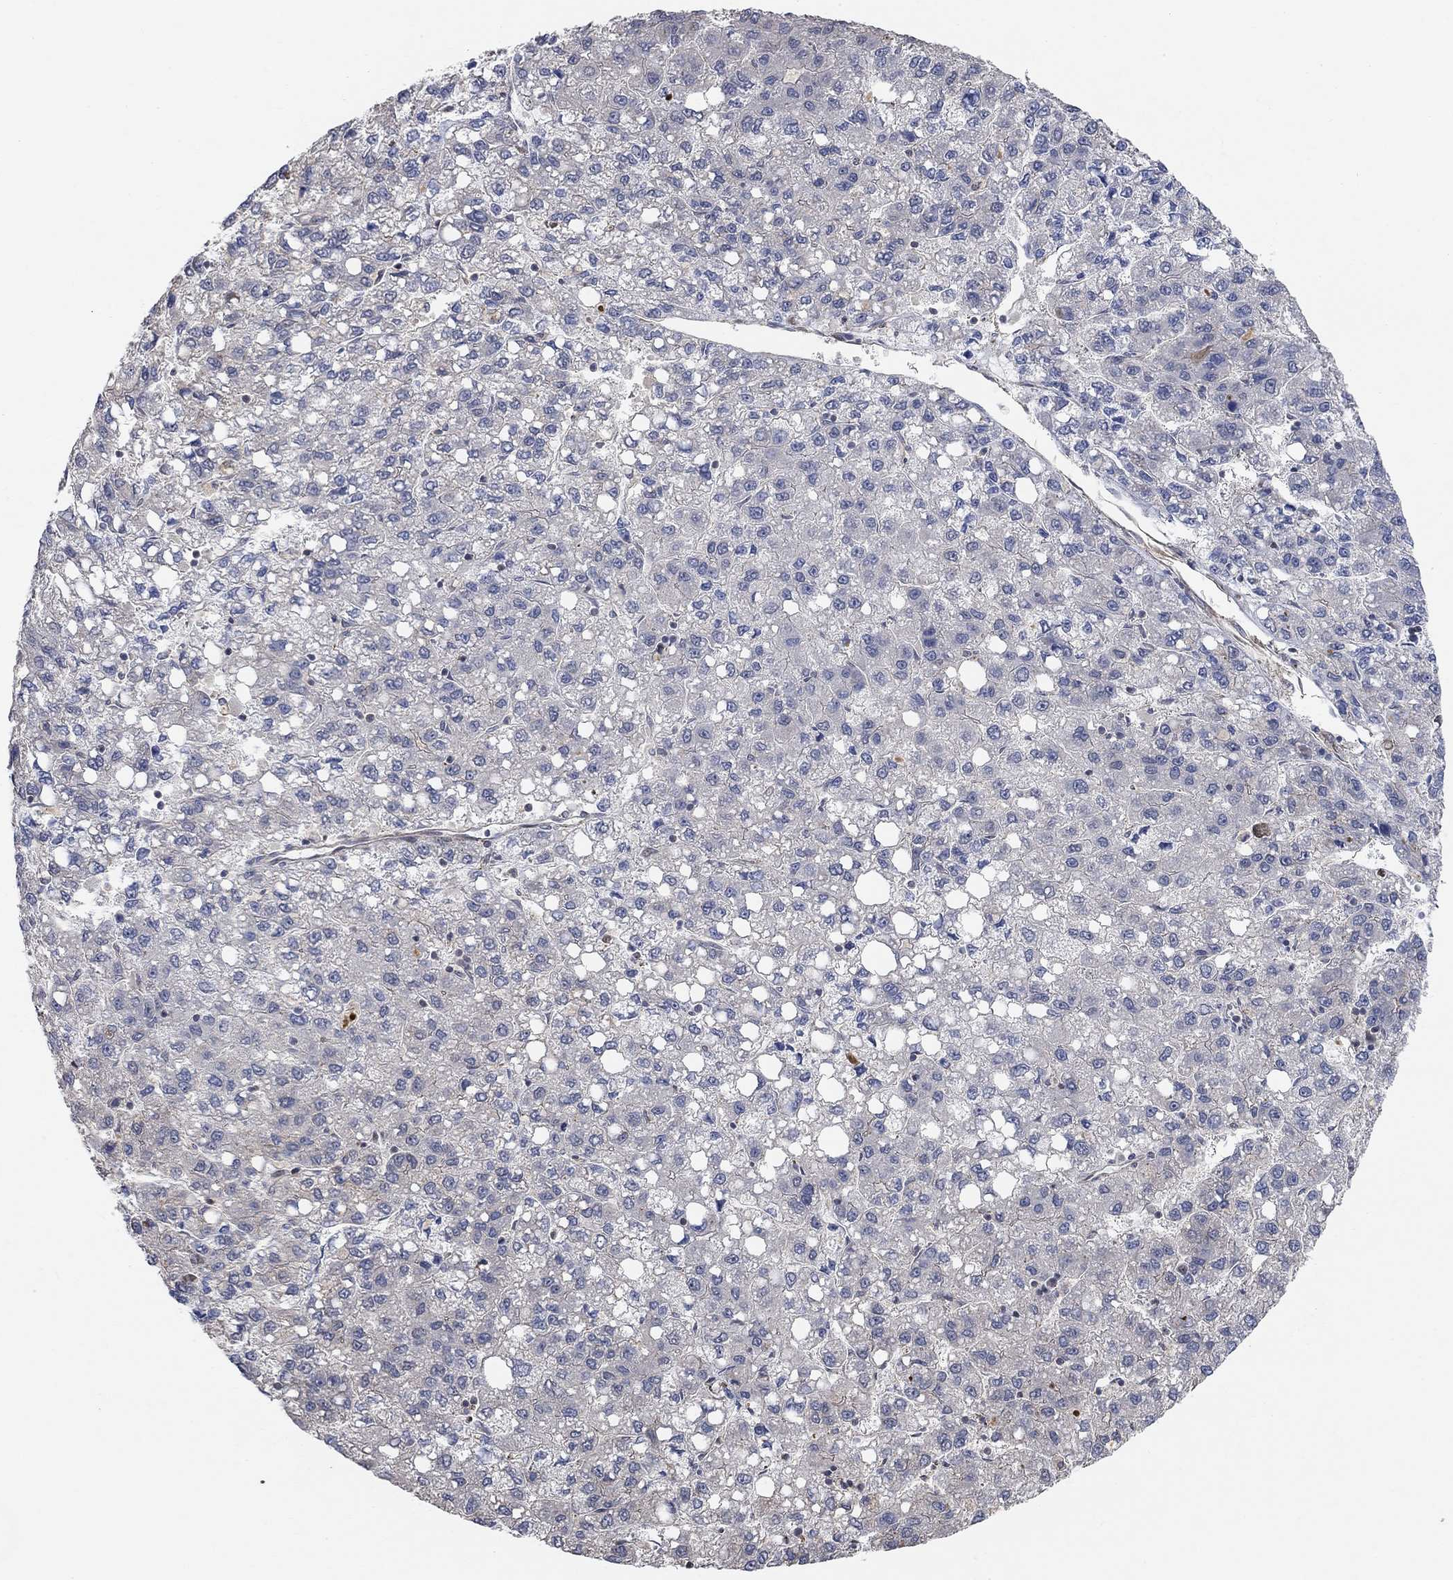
{"staining": {"intensity": "negative", "quantity": "none", "location": "none"}, "tissue": "liver cancer", "cell_type": "Tumor cells", "image_type": "cancer", "snomed": [{"axis": "morphology", "description": "Carcinoma, Hepatocellular, NOS"}, {"axis": "topography", "description": "Liver"}], "caption": "DAB immunohistochemical staining of human hepatocellular carcinoma (liver) demonstrates no significant expression in tumor cells.", "gene": "UNC5B", "patient": {"sex": "female", "age": 82}}